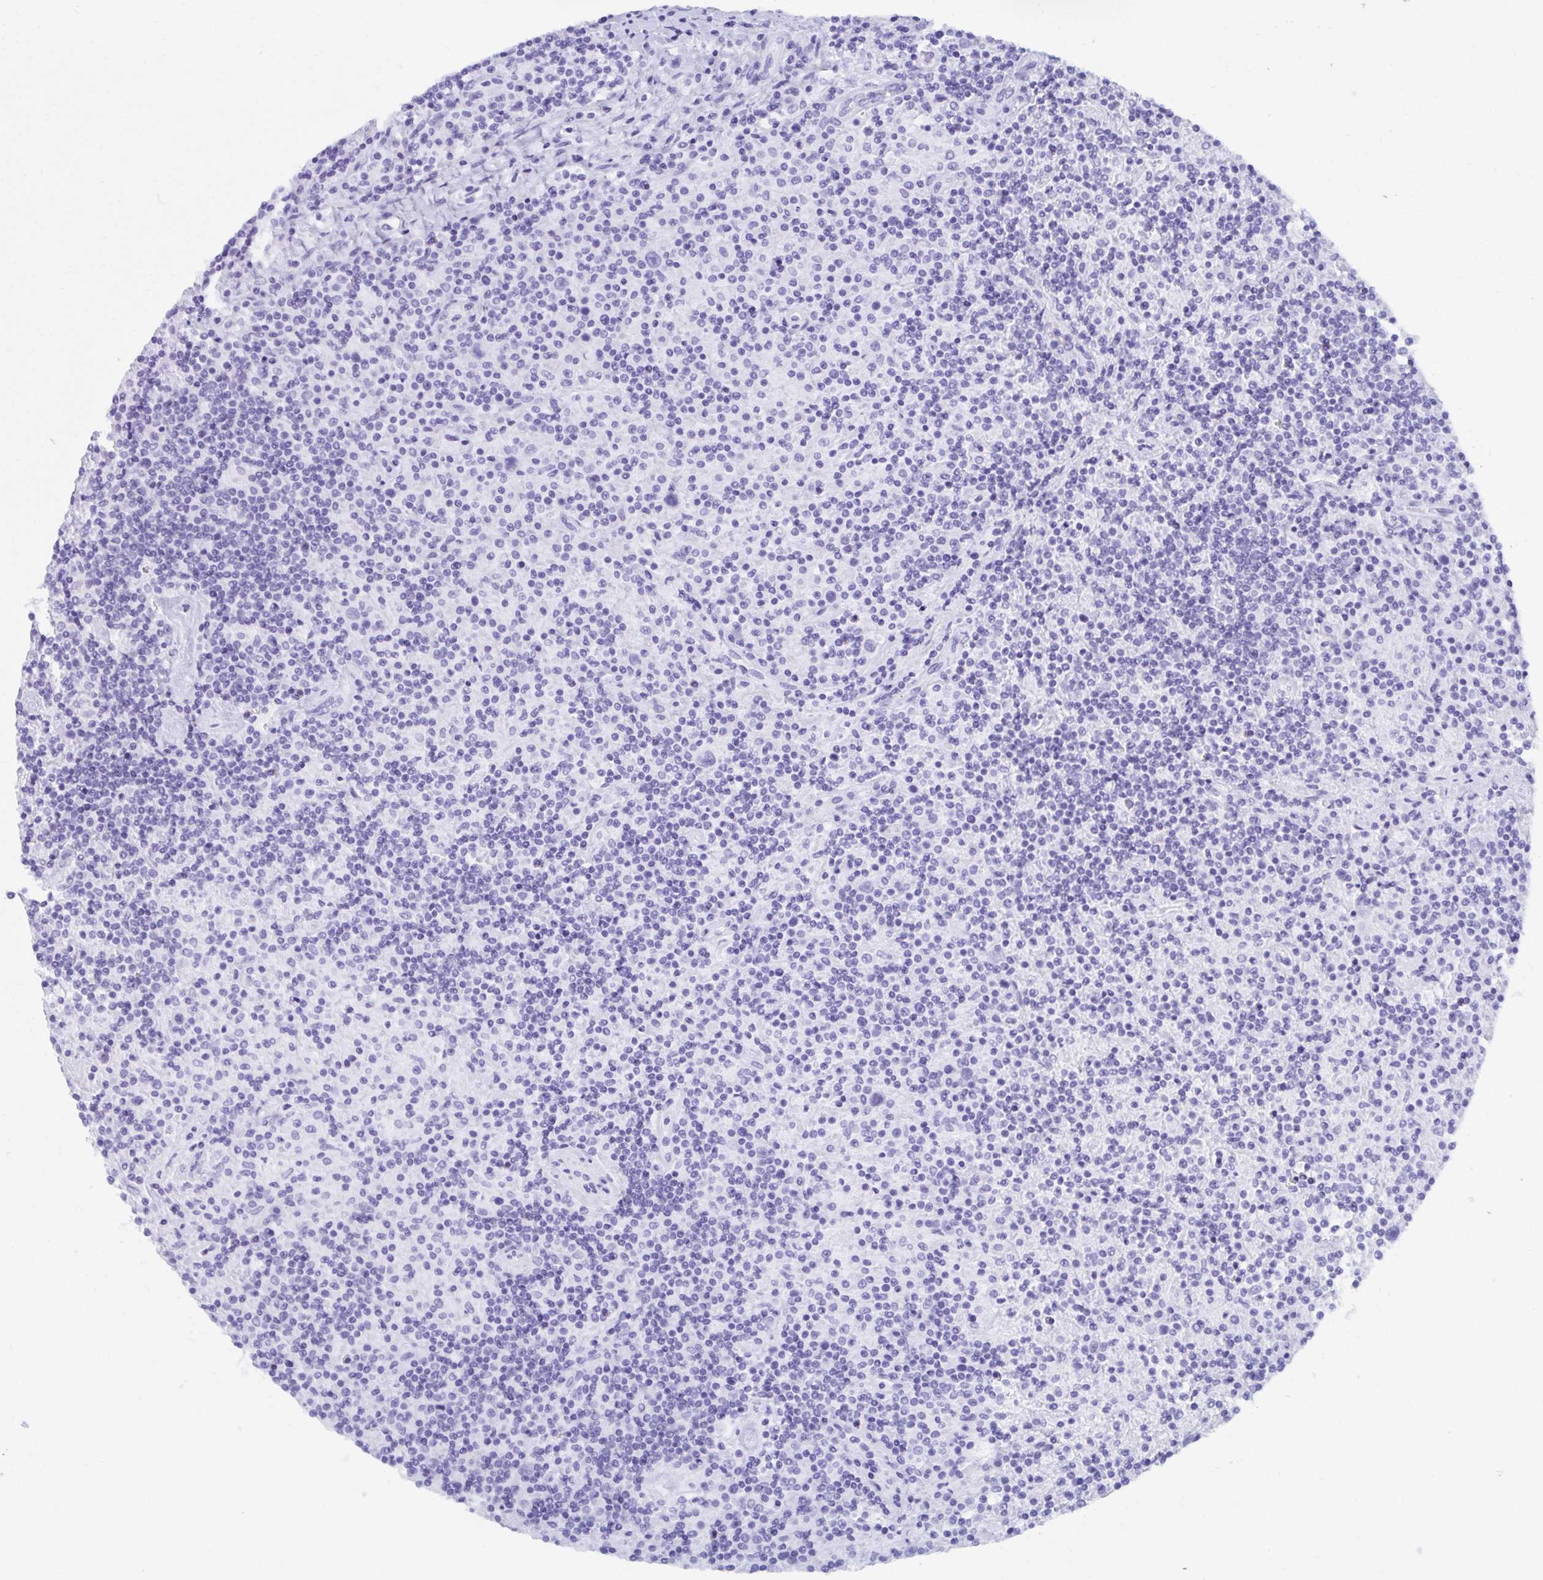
{"staining": {"intensity": "negative", "quantity": "none", "location": "none"}, "tissue": "lymphoma", "cell_type": "Tumor cells", "image_type": "cancer", "snomed": [{"axis": "morphology", "description": "Hodgkin's disease, NOS"}, {"axis": "topography", "description": "Lymph node"}], "caption": "Human Hodgkin's disease stained for a protein using IHC shows no expression in tumor cells.", "gene": "MROH2B", "patient": {"sex": "male", "age": 70}}